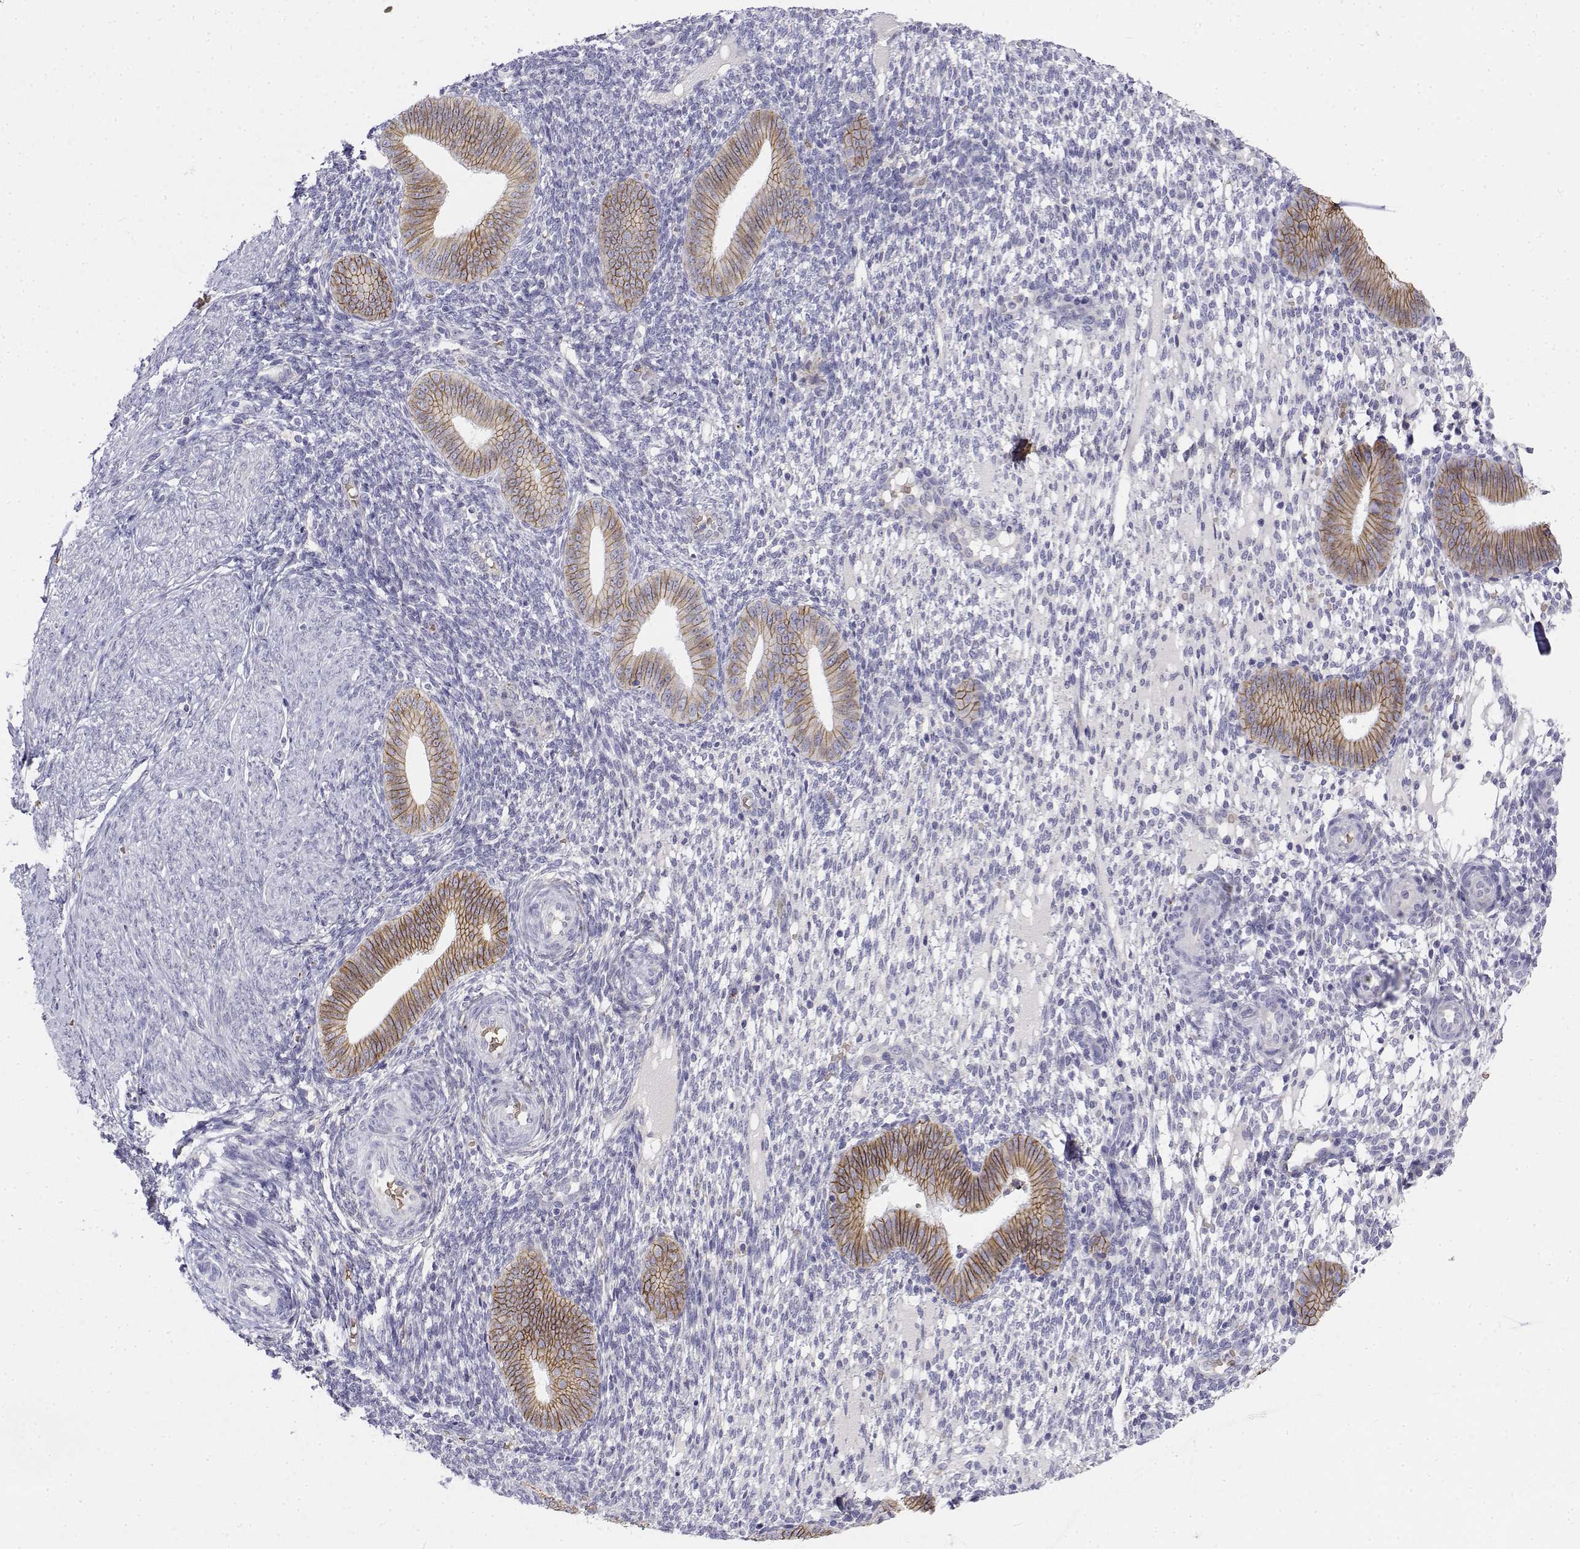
{"staining": {"intensity": "negative", "quantity": "none", "location": "none"}, "tissue": "endometrium", "cell_type": "Cells in endometrial stroma", "image_type": "normal", "snomed": [{"axis": "morphology", "description": "Normal tissue, NOS"}, {"axis": "topography", "description": "Endometrium"}], "caption": "Histopathology image shows no significant protein positivity in cells in endometrial stroma of unremarkable endometrium.", "gene": "CADM1", "patient": {"sex": "female", "age": 40}}